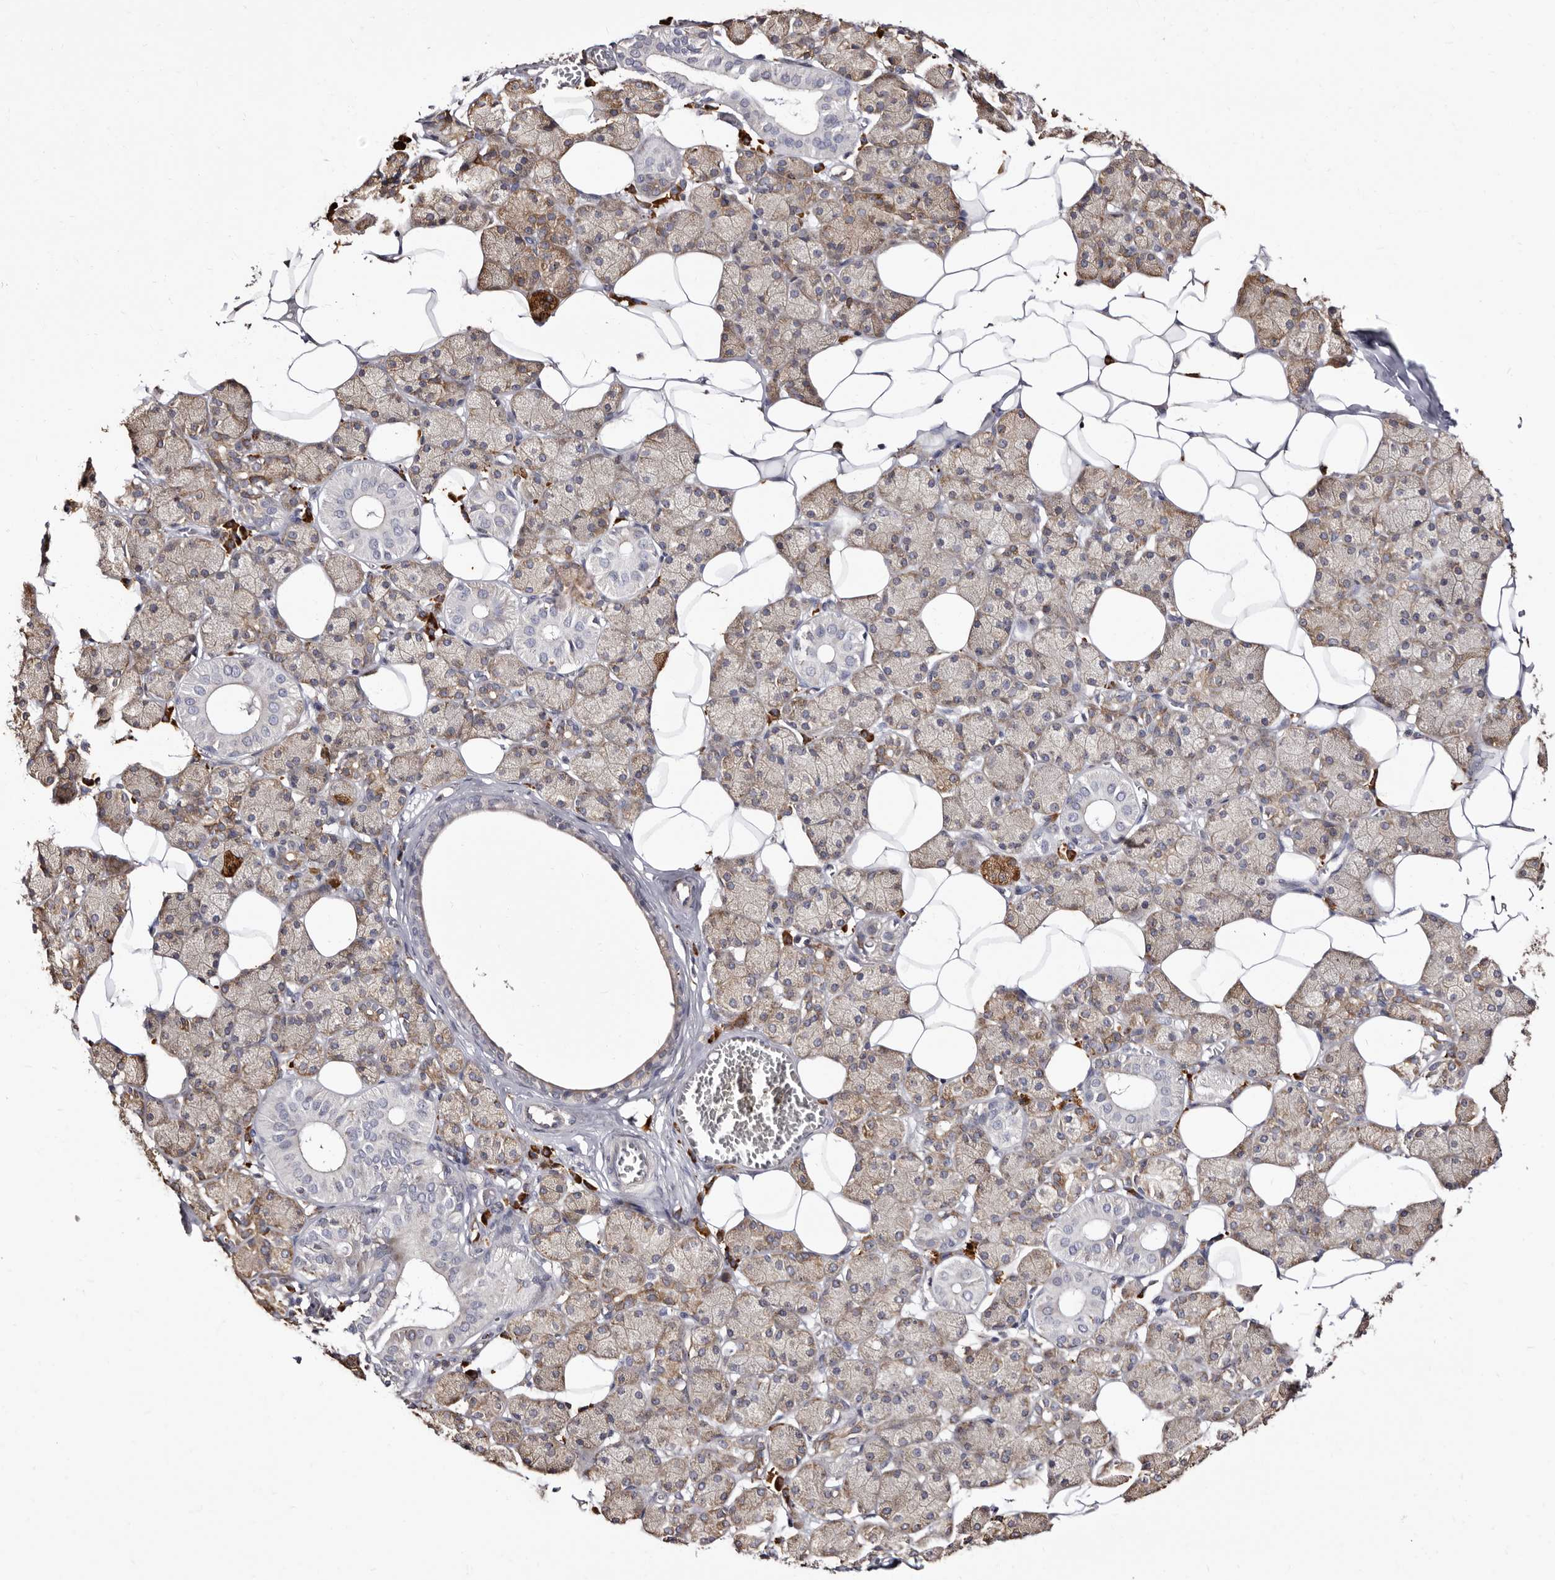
{"staining": {"intensity": "moderate", "quantity": "25%-75%", "location": "cytoplasmic/membranous"}, "tissue": "salivary gland", "cell_type": "Glandular cells", "image_type": "normal", "snomed": [{"axis": "morphology", "description": "Normal tissue, NOS"}, {"axis": "topography", "description": "Salivary gland"}], "caption": "Salivary gland stained with DAB (3,3'-diaminobenzidine) immunohistochemistry shows medium levels of moderate cytoplasmic/membranous staining in about 25%-75% of glandular cells.", "gene": "ACBD6", "patient": {"sex": "female", "age": 33}}